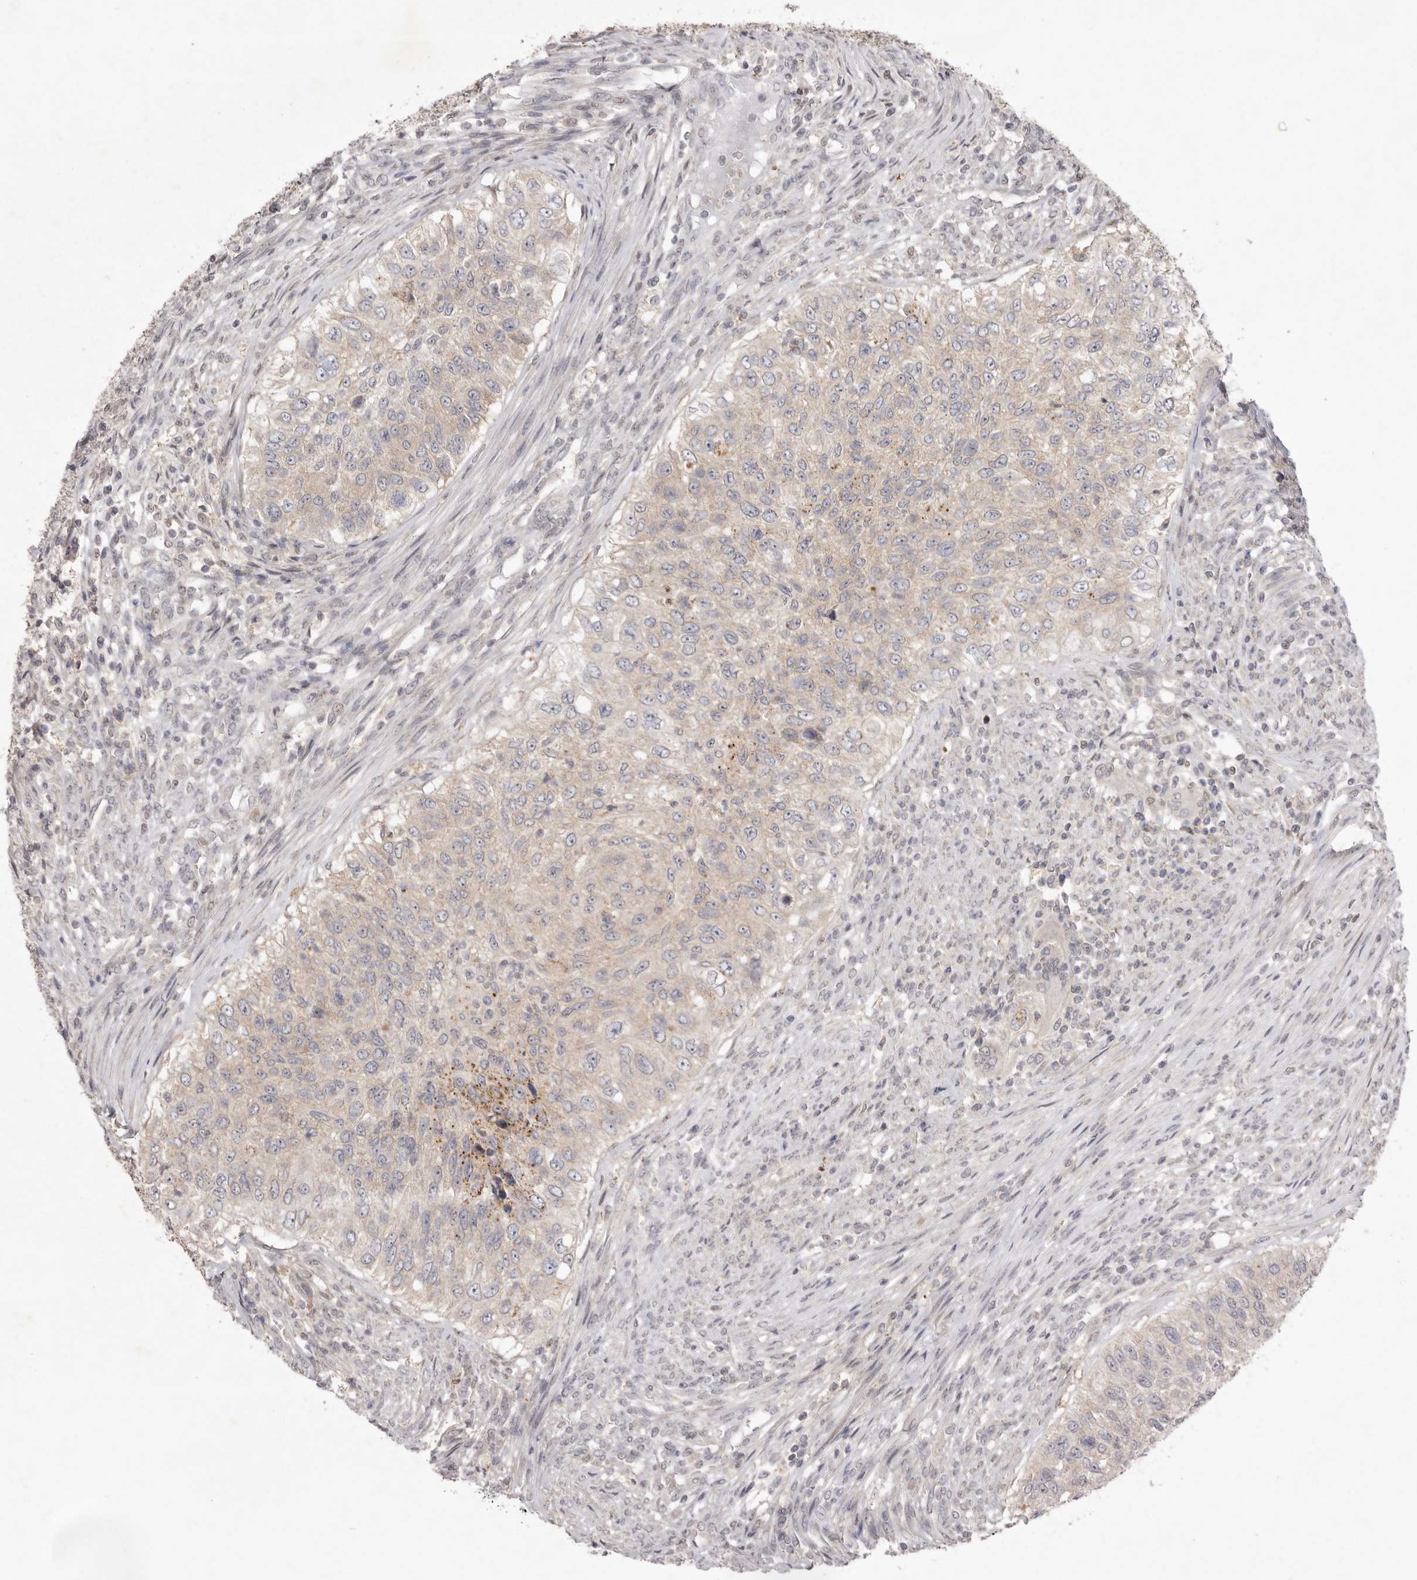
{"staining": {"intensity": "weak", "quantity": "<25%", "location": "cytoplasmic/membranous"}, "tissue": "urothelial cancer", "cell_type": "Tumor cells", "image_type": "cancer", "snomed": [{"axis": "morphology", "description": "Urothelial carcinoma, High grade"}, {"axis": "topography", "description": "Urinary bladder"}], "caption": "An immunohistochemistry (IHC) micrograph of urothelial cancer is shown. There is no staining in tumor cells of urothelial cancer.", "gene": "TADA1", "patient": {"sex": "female", "age": 60}}